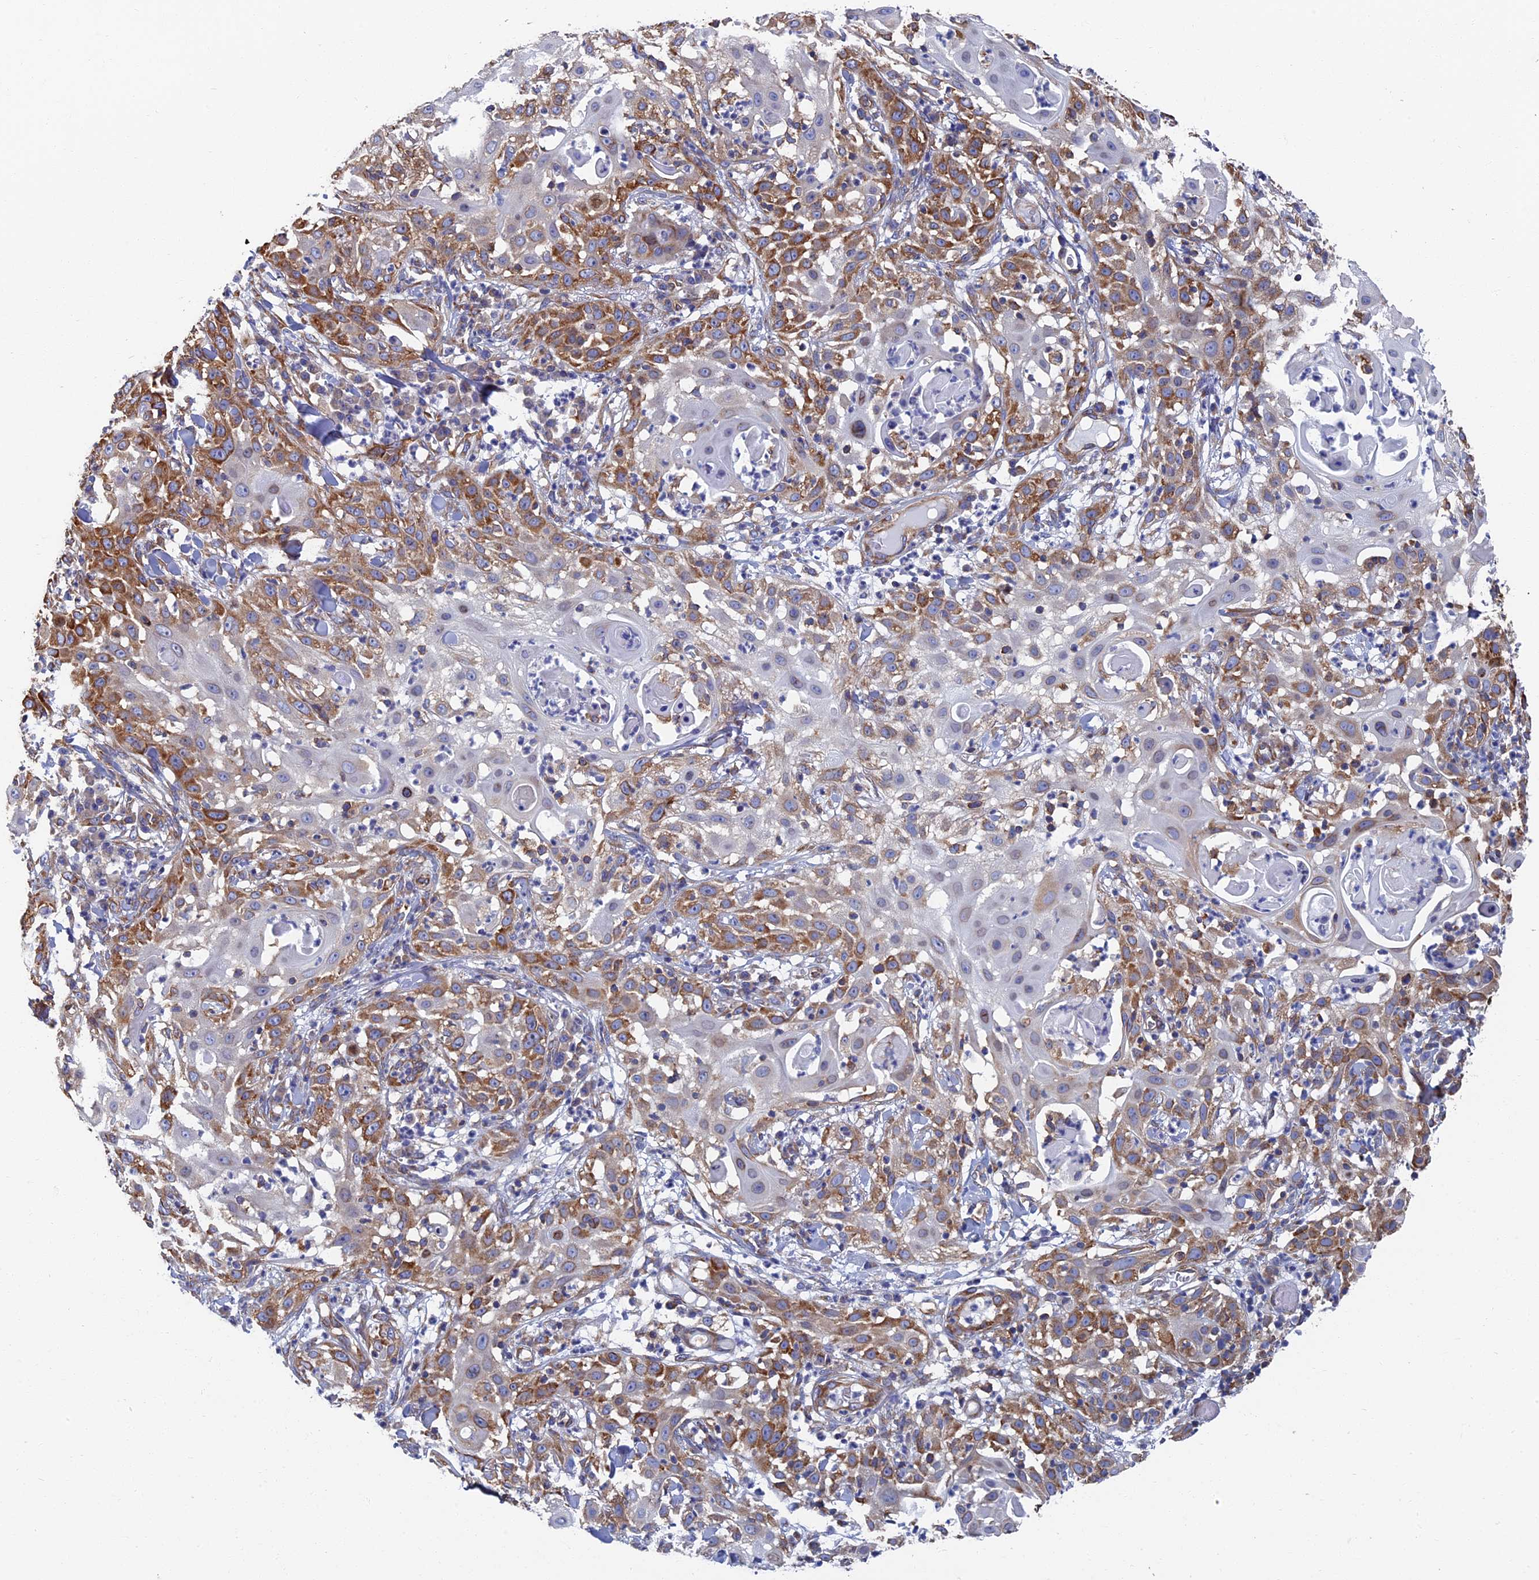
{"staining": {"intensity": "moderate", "quantity": "25%-75%", "location": "cytoplasmic/membranous"}, "tissue": "skin cancer", "cell_type": "Tumor cells", "image_type": "cancer", "snomed": [{"axis": "morphology", "description": "Squamous cell carcinoma, NOS"}, {"axis": "topography", "description": "Skin"}], "caption": "An IHC image of tumor tissue is shown. Protein staining in brown shows moderate cytoplasmic/membranous positivity in squamous cell carcinoma (skin) within tumor cells.", "gene": "YBX1", "patient": {"sex": "female", "age": 44}}